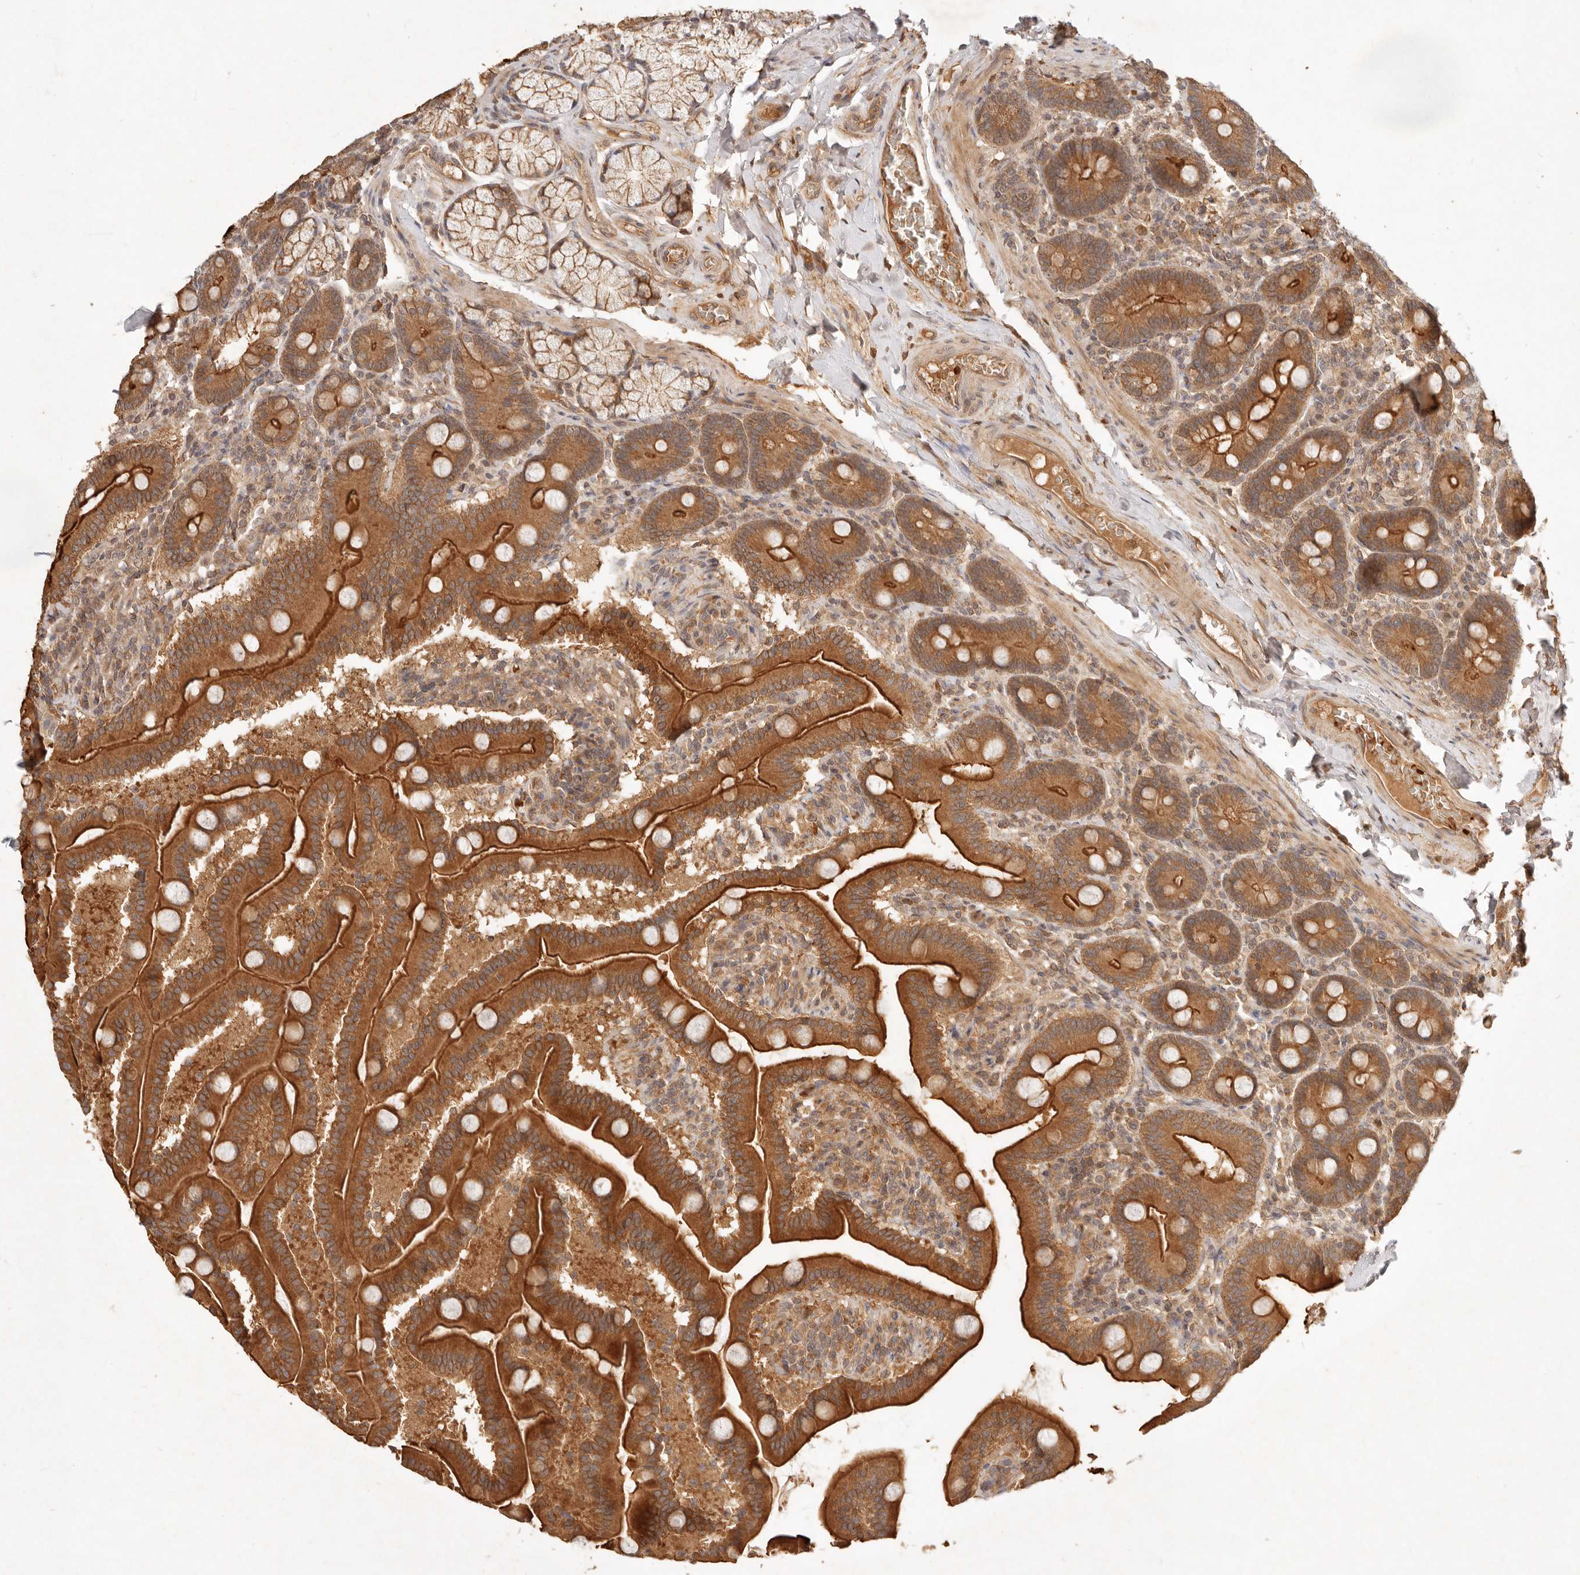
{"staining": {"intensity": "strong", "quantity": ">75%", "location": "cytoplasmic/membranous"}, "tissue": "duodenum", "cell_type": "Glandular cells", "image_type": "normal", "snomed": [{"axis": "morphology", "description": "Normal tissue, NOS"}, {"axis": "topography", "description": "Duodenum"}], "caption": "There is high levels of strong cytoplasmic/membranous positivity in glandular cells of normal duodenum, as demonstrated by immunohistochemical staining (brown color).", "gene": "FREM2", "patient": {"sex": "male", "age": 54}}